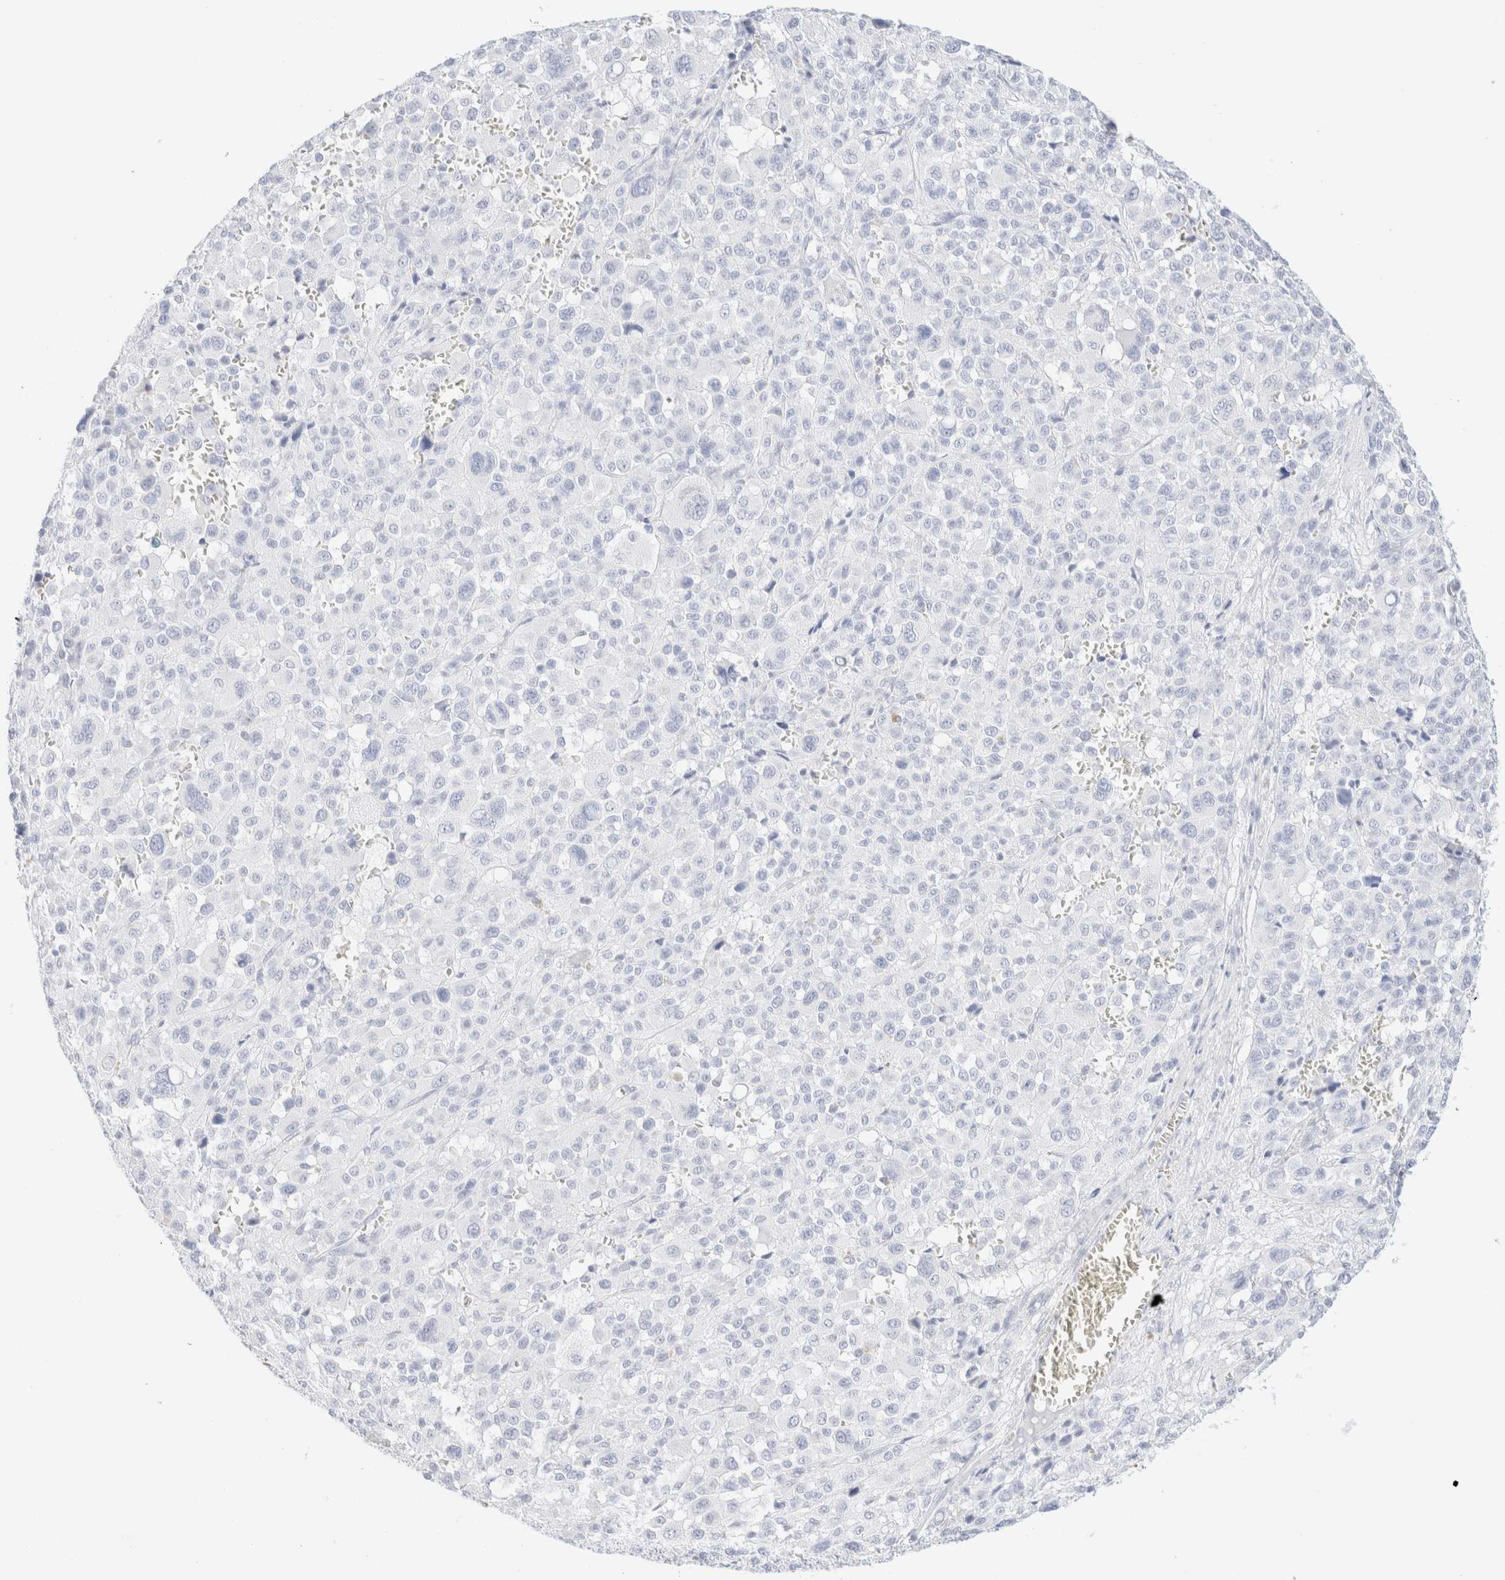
{"staining": {"intensity": "negative", "quantity": "none", "location": "none"}, "tissue": "melanoma", "cell_type": "Tumor cells", "image_type": "cancer", "snomed": [{"axis": "morphology", "description": "Malignant melanoma, Metastatic site"}, {"axis": "topography", "description": "Skin"}], "caption": "The immunohistochemistry (IHC) photomicrograph has no significant expression in tumor cells of malignant melanoma (metastatic site) tissue. (Brightfield microscopy of DAB IHC at high magnification).", "gene": "KRT15", "patient": {"sex": "female", "age": 74}}